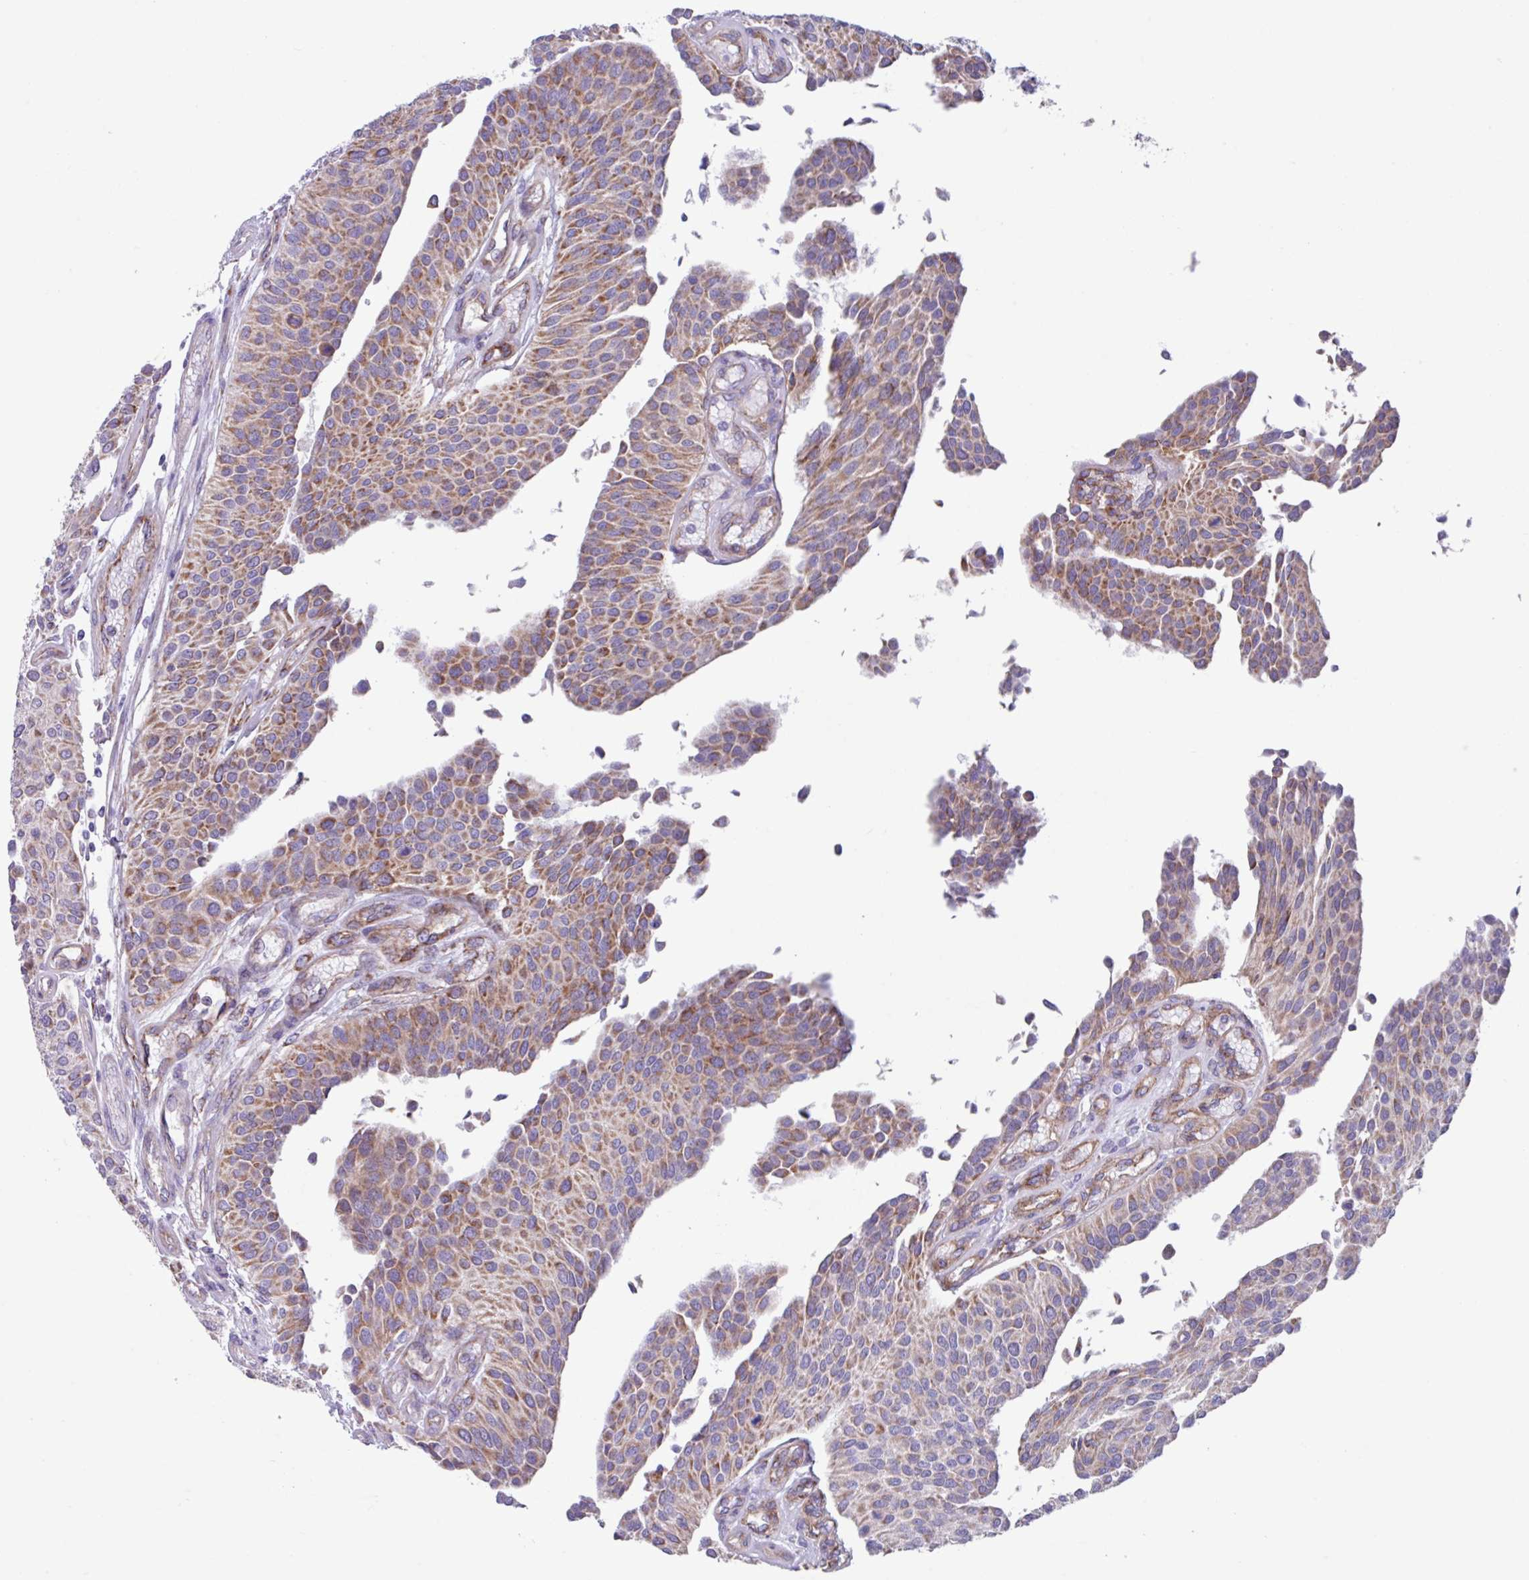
{"staining": {"intensity": "moderate", "quantity": ">75%", "location": "cytoplasmic/membranous"}, "tissue": "urothelial cancer", "cell_type": "Tumor cells", "image_type": "cancer", "snomed": [{"axis": "morphology", "description": "Urothelial carcinoma, NOS"}, {"axis": "topography", "description": "Urinary bladder"}], "caption": "A brown stain shows moderate cytoplasmic/membranous staining of a protein in human urothelial cancer tumor cells. Immunohistochemistry stains the protein in brown and the nuclei are stained blue.", "gene": "OTULIN", "patient": {"sex": "male", "age": 55}}